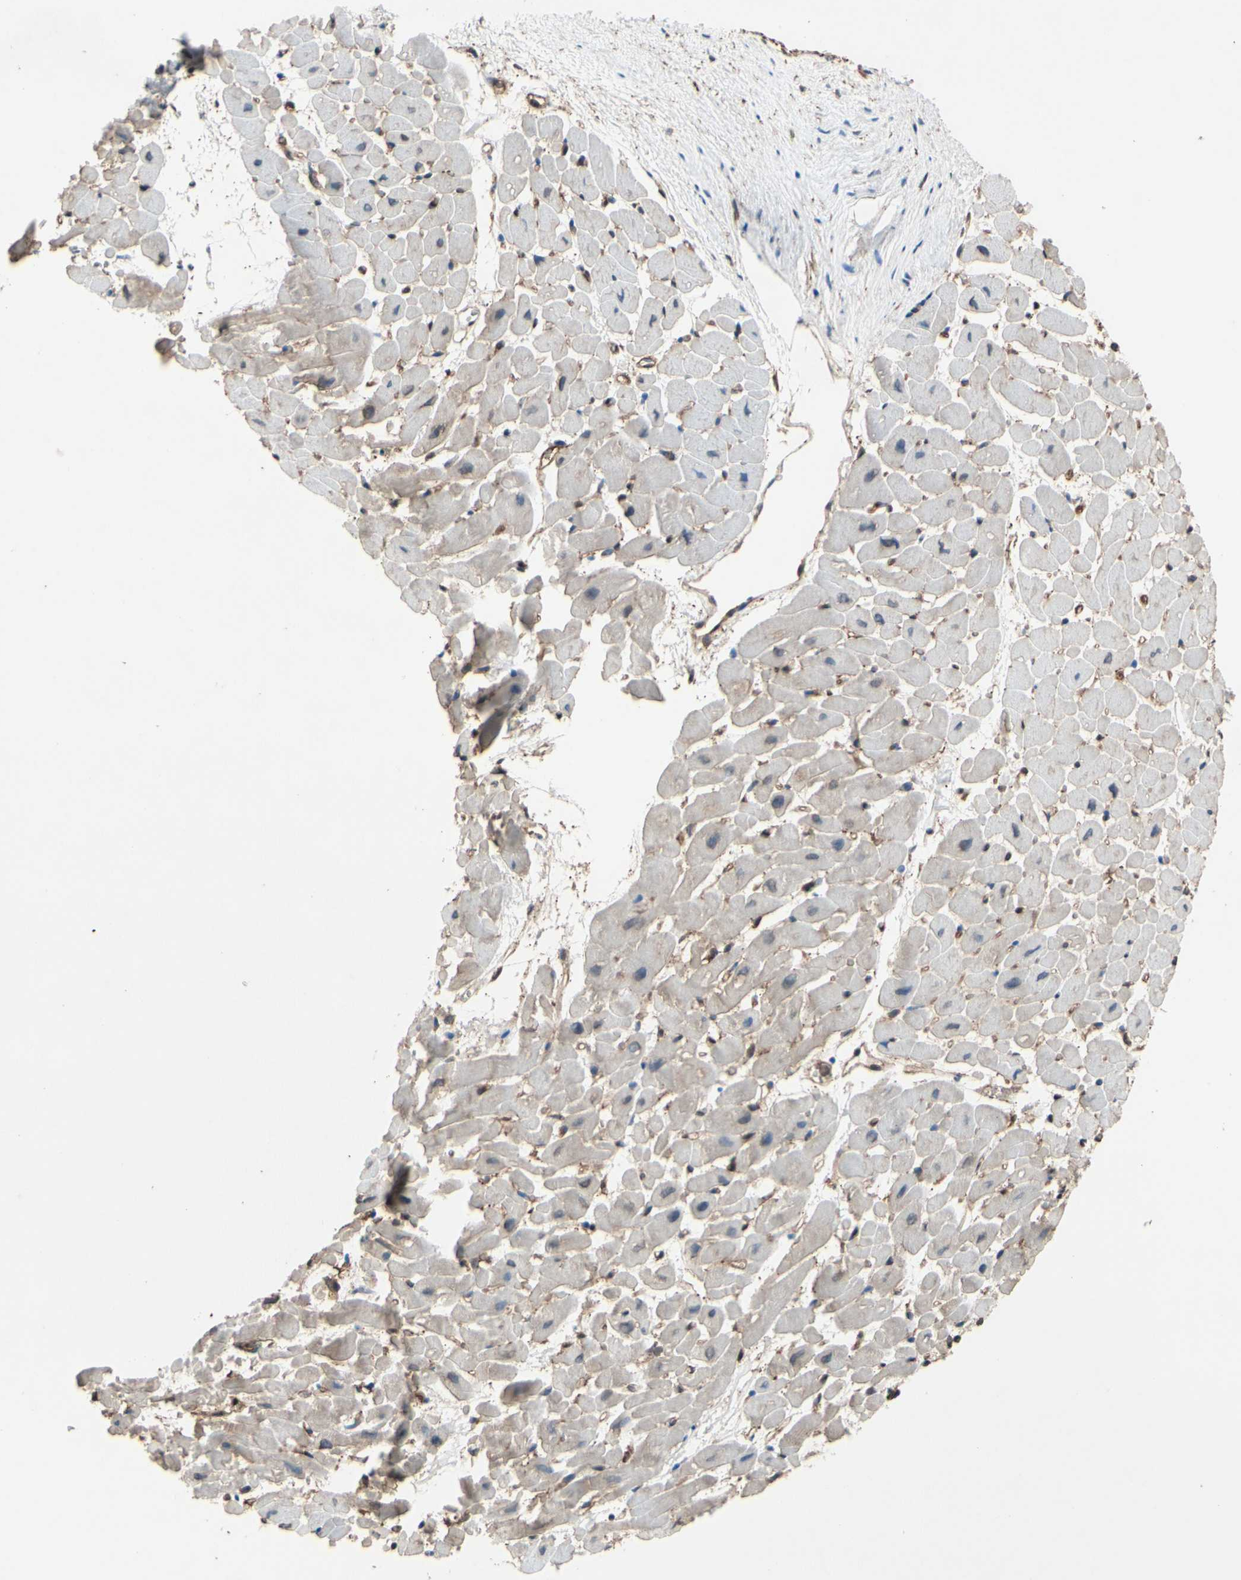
{"staining": {"intensity": "weak", "quantity": "25%-75%", "location": "cytoplasmic/membranous"}, "tissue": "heart muscle", "cell_type": "Cardiomyocytes", "image_type": "normal", "snomed": [{"axis": "morphology", "description": "Normal tissue, NOS"}, {"axis": "topography", "description": "Heart"}], "caption": "Immunohistochemical staining of benign human heart muscle demonstrates 25%-75% levels of weak cytoplasmic/membranous protein positivity in about 25%-75% of cardiomyocytes.", "gene": "CTTNBP2", "patient": {"sex": "male", "age": 45}}